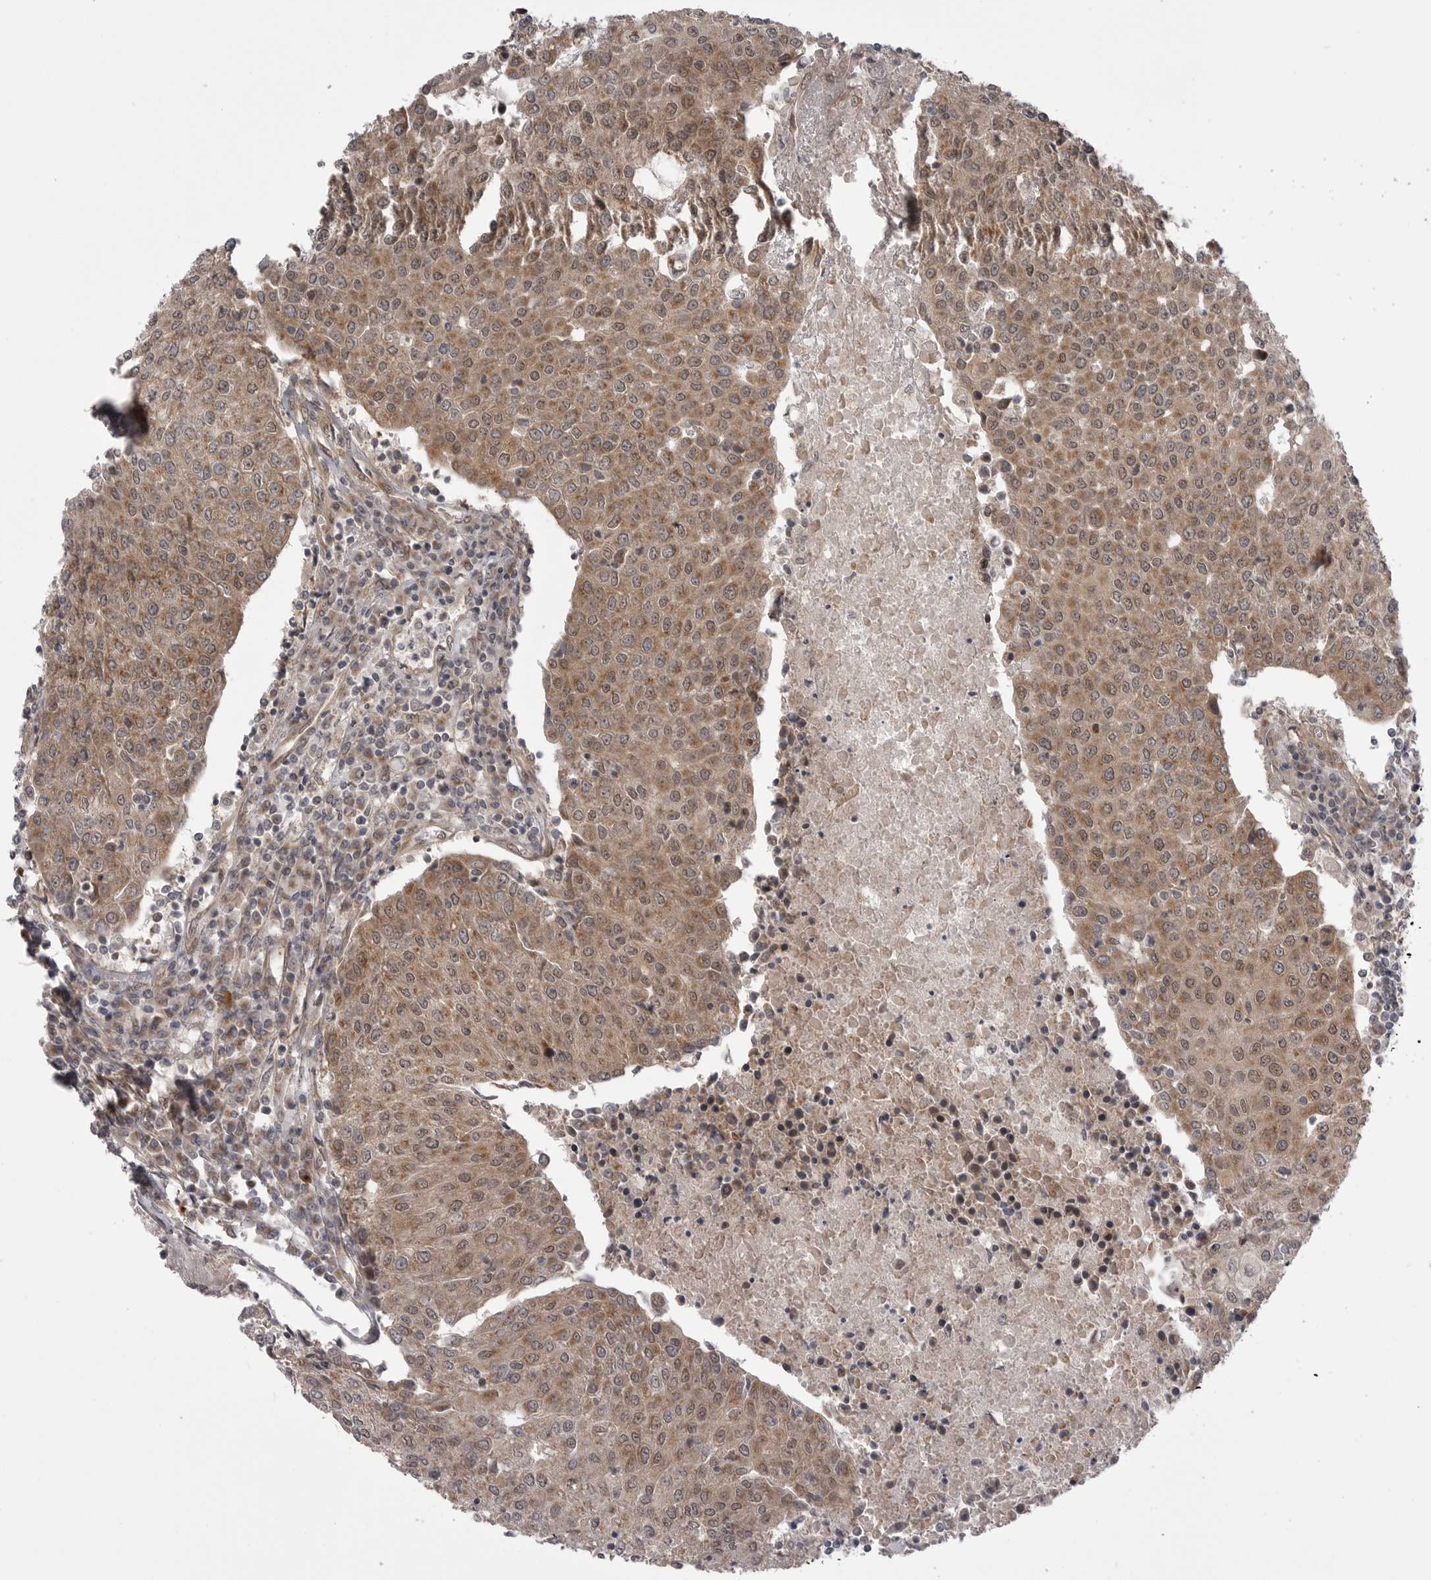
{"staining": {"intensity": "moderate", "quantity": ">75%", "location": "cytoplasmic/membranous,nuclear"}, "tissue": "urothelial cancer", "cell_type": "Tumor cells", "image_type": "cancer", "snomed": [{"axis": "morphology", "description": "Urothelial carcinoma, High grade"}, {"axis": "topography", "description": "Urinary bladder"}], "caption": "Urothelial cancer stained for a protein reveals moderate cytoplasmic/membranous and nuclear positivity in tumor cells. (DAB (3,3'-diaminobenzidine) IHC, brown staining for protein, blue staining for nuclei).", "gene": "PDCL", "patient": {"sex": "female", "age": 85}}